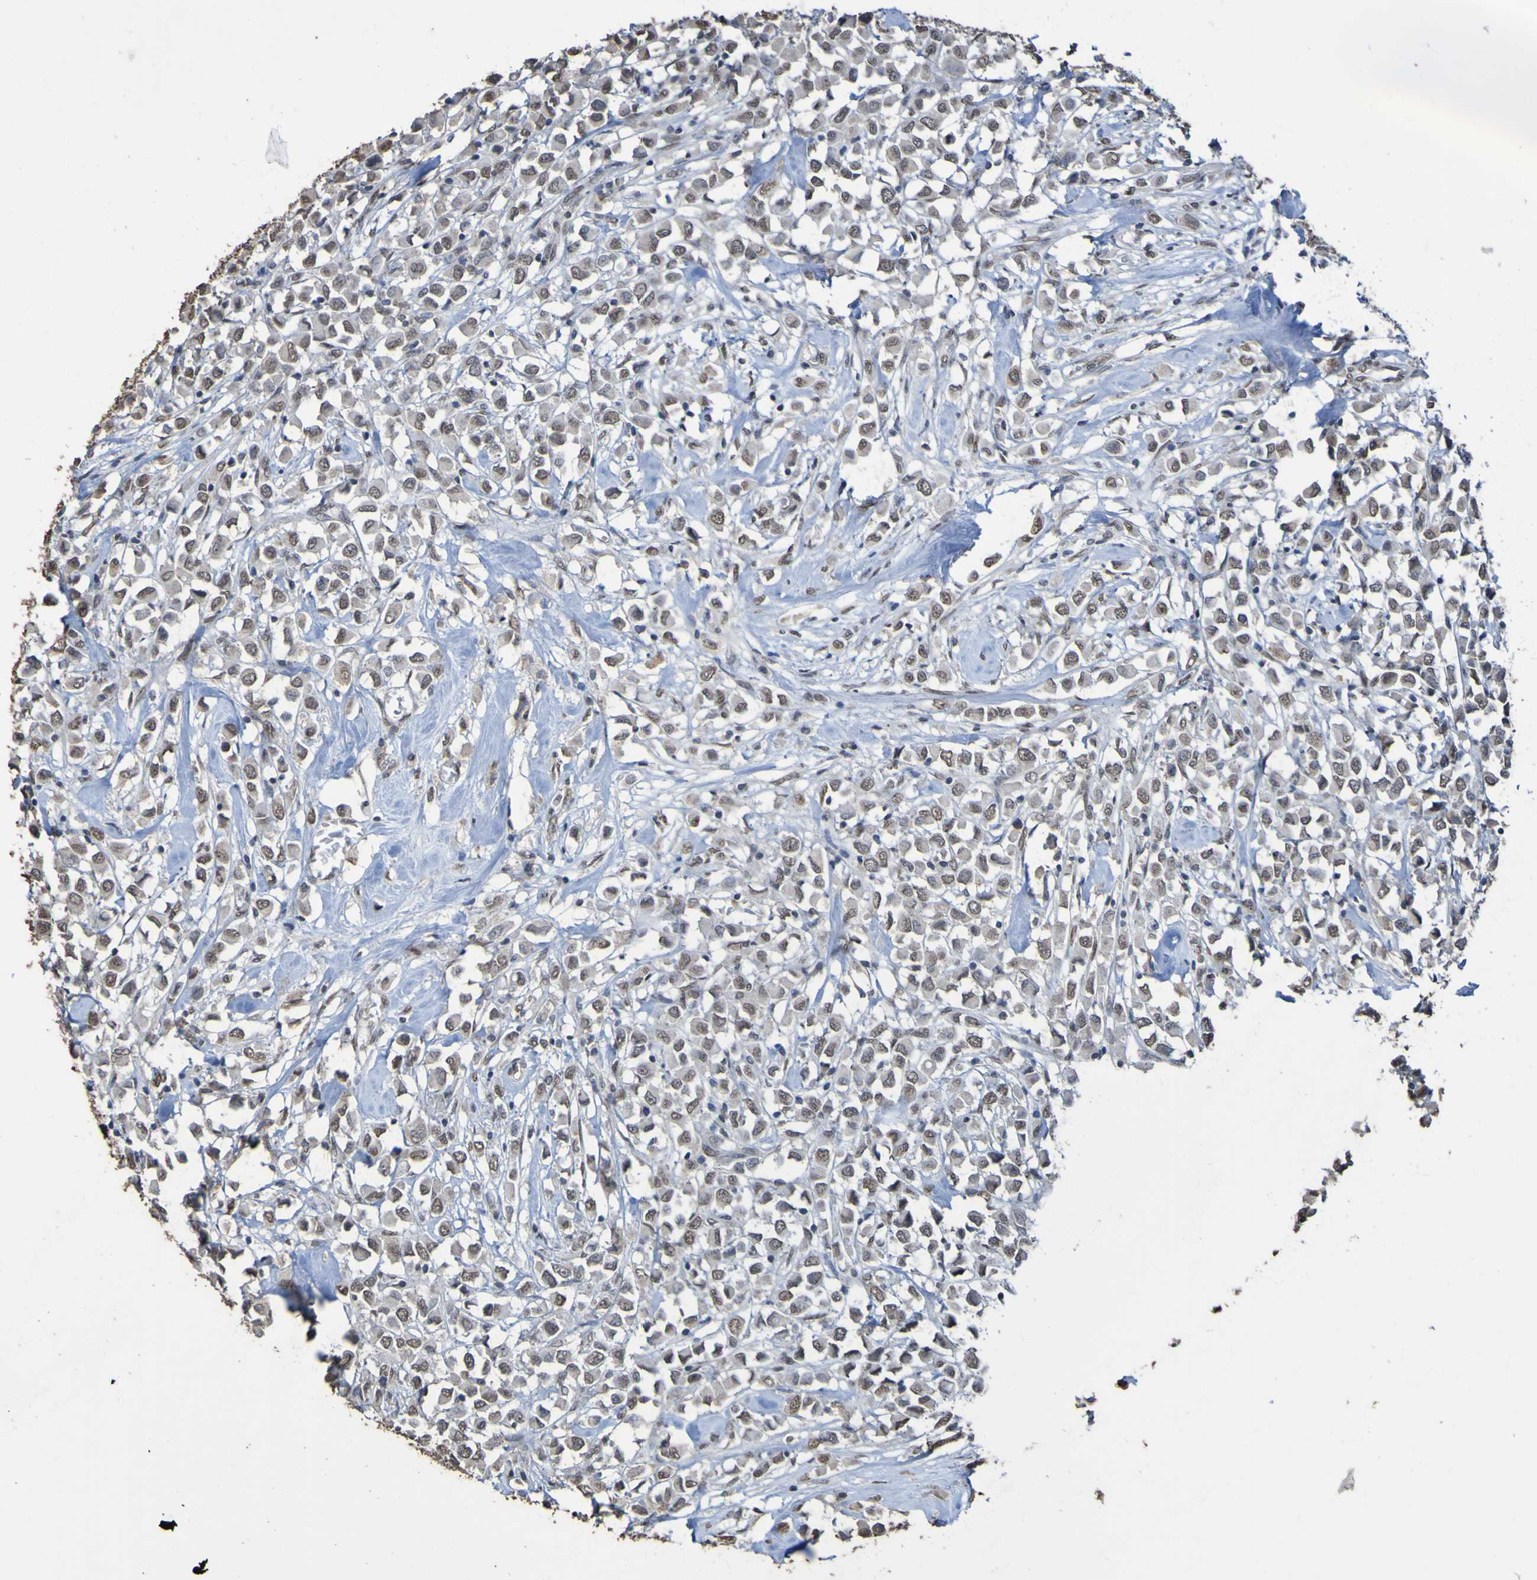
{"staining": {"intensity": "weak", "quantity": ">75%", "location": "cytoplasmic/membranous,nuclear"}, "tissue": "breast cancer", "cell_type": "Tumor cells", "image_type": "cancer", "snomed": [{"axis": "morphology", "description": "Duct carcinoma"}, {"axis": "topography", "description": "Breast"}], "caption": "Immunohistochemical staining of intraductal carcinoma (breast) shows low levels of weak cytoplasmic/membranous and nuclear positivity in approximately >75% of tumor cells. Using DAB (brown) and hematoxylin (blue) stains, captured at high magnification using brightfield microscopy.", "gene": "ALKBH2", "patient": {"sex": "female", "age": 61}}